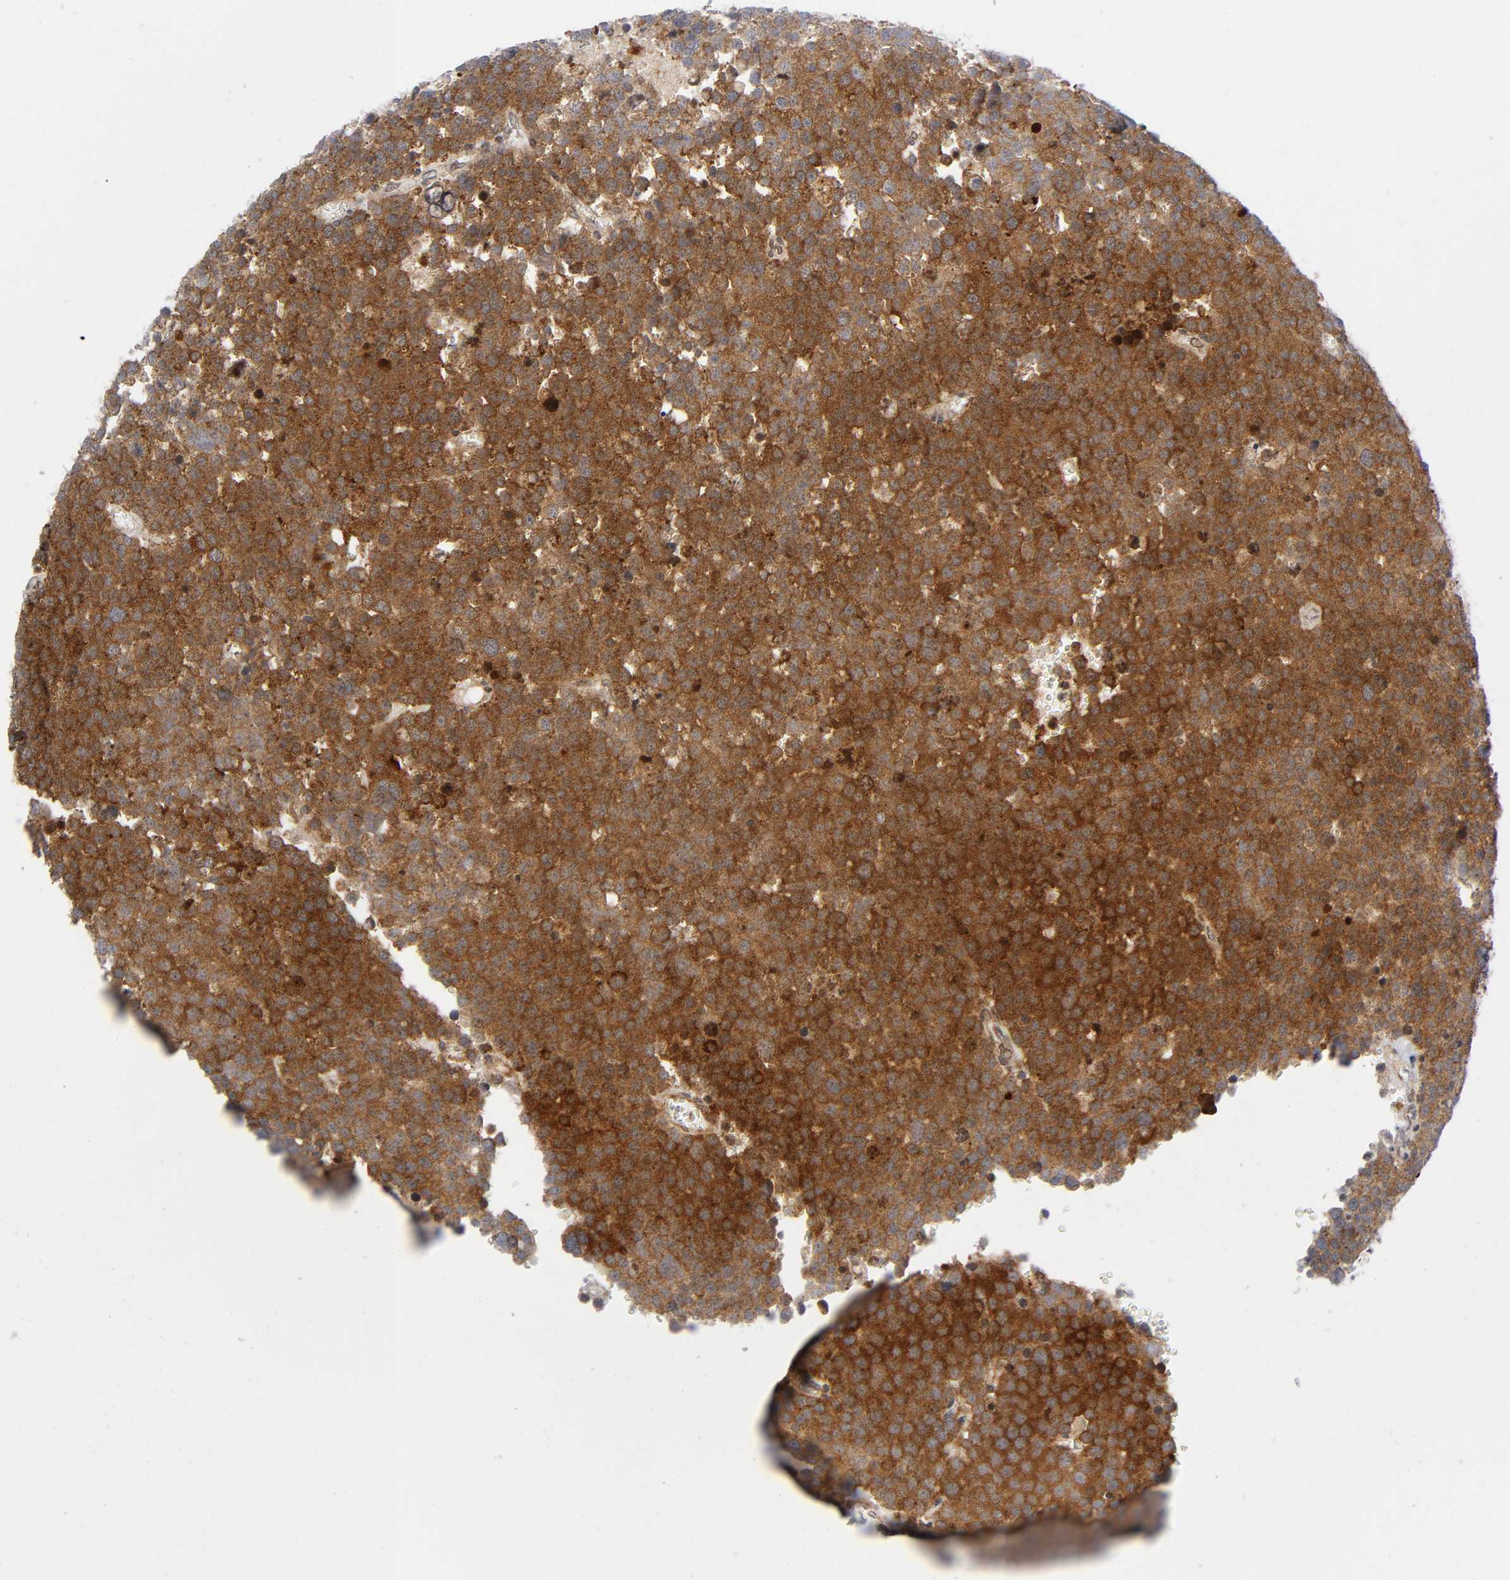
{"staining": {"intensity": "strong", "quantity": ">75%", "location": "cytoplasmic/membranous"}, "tissue": "testis cancer", "cell_type": "Tumor cells", "image_type": "cancer", "snomed": [{"axis": "morphology", "description": "Seminoma, NOS"}, {"axis": "topography", "description": "Testis"}], "caption": "The histopathology image reveals staining of testis cancer, revealing strong cytoplasmic/membranous protein staining (brown color) within tumor cells.", "gene": "EIF5", "patient": {"sex": "male", "age": 71}}